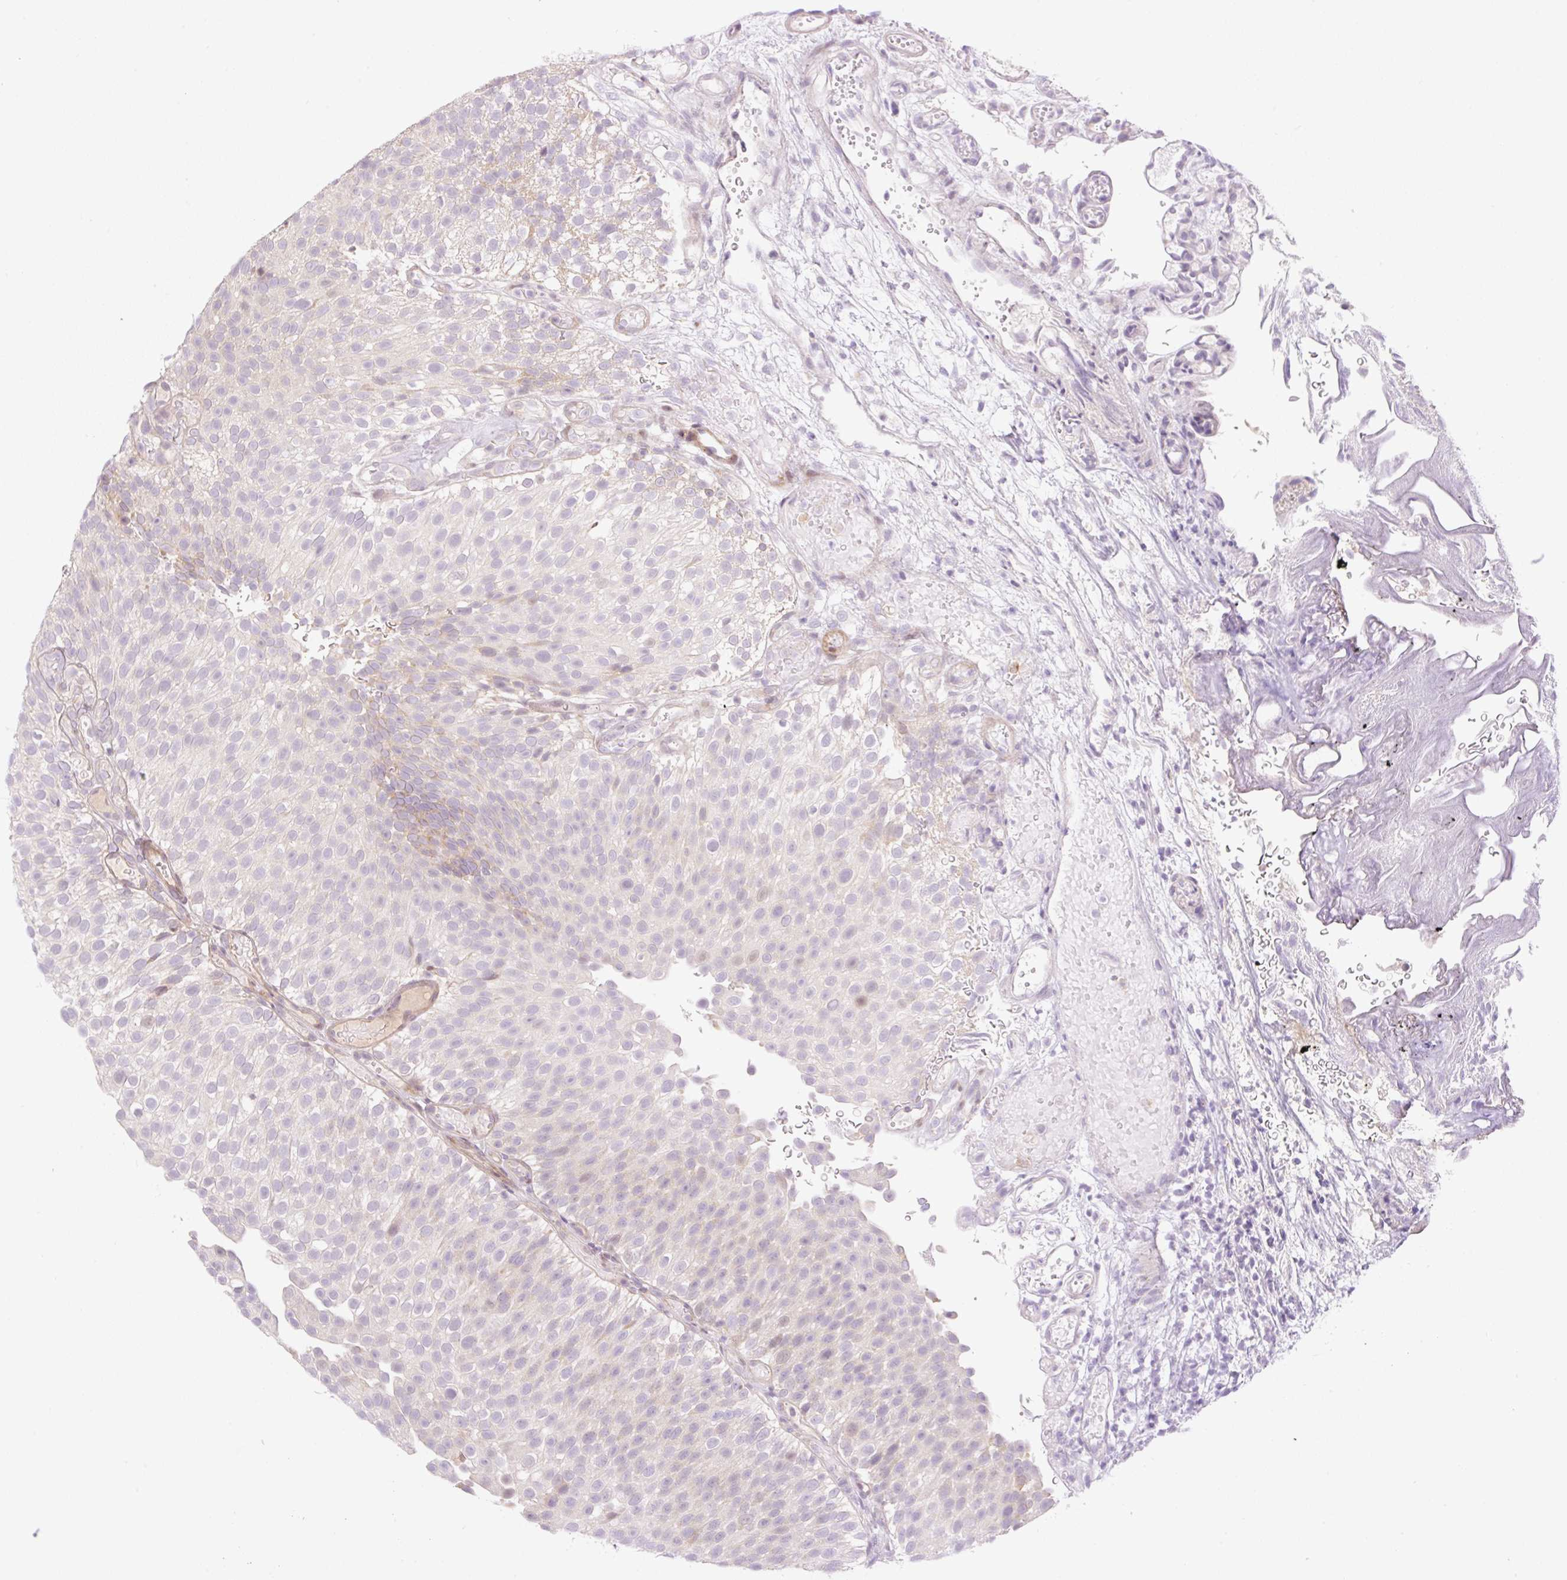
{"staining": {"intensity": "negative", "quantity": "none", "location": "none"}, "tissue": "urothelial cancer", "cell_type": "Tumor cells", "image_type": "cancer", "snomed": [{"axis": "morphology", "description": "Urothelial carcinoma, Low grade"}, {"axis": "topography", "description": "Urinary bladder"}], "caption": "Immunohistochemical staining of urothelial cancer reveals no significant expression in tumor cells. (DAB (3,3'-diaminobenzidine) immunohistochemistry, high magnification).", "gene": "ZNF394", "patient": {"sex": "male", "age": 78}}